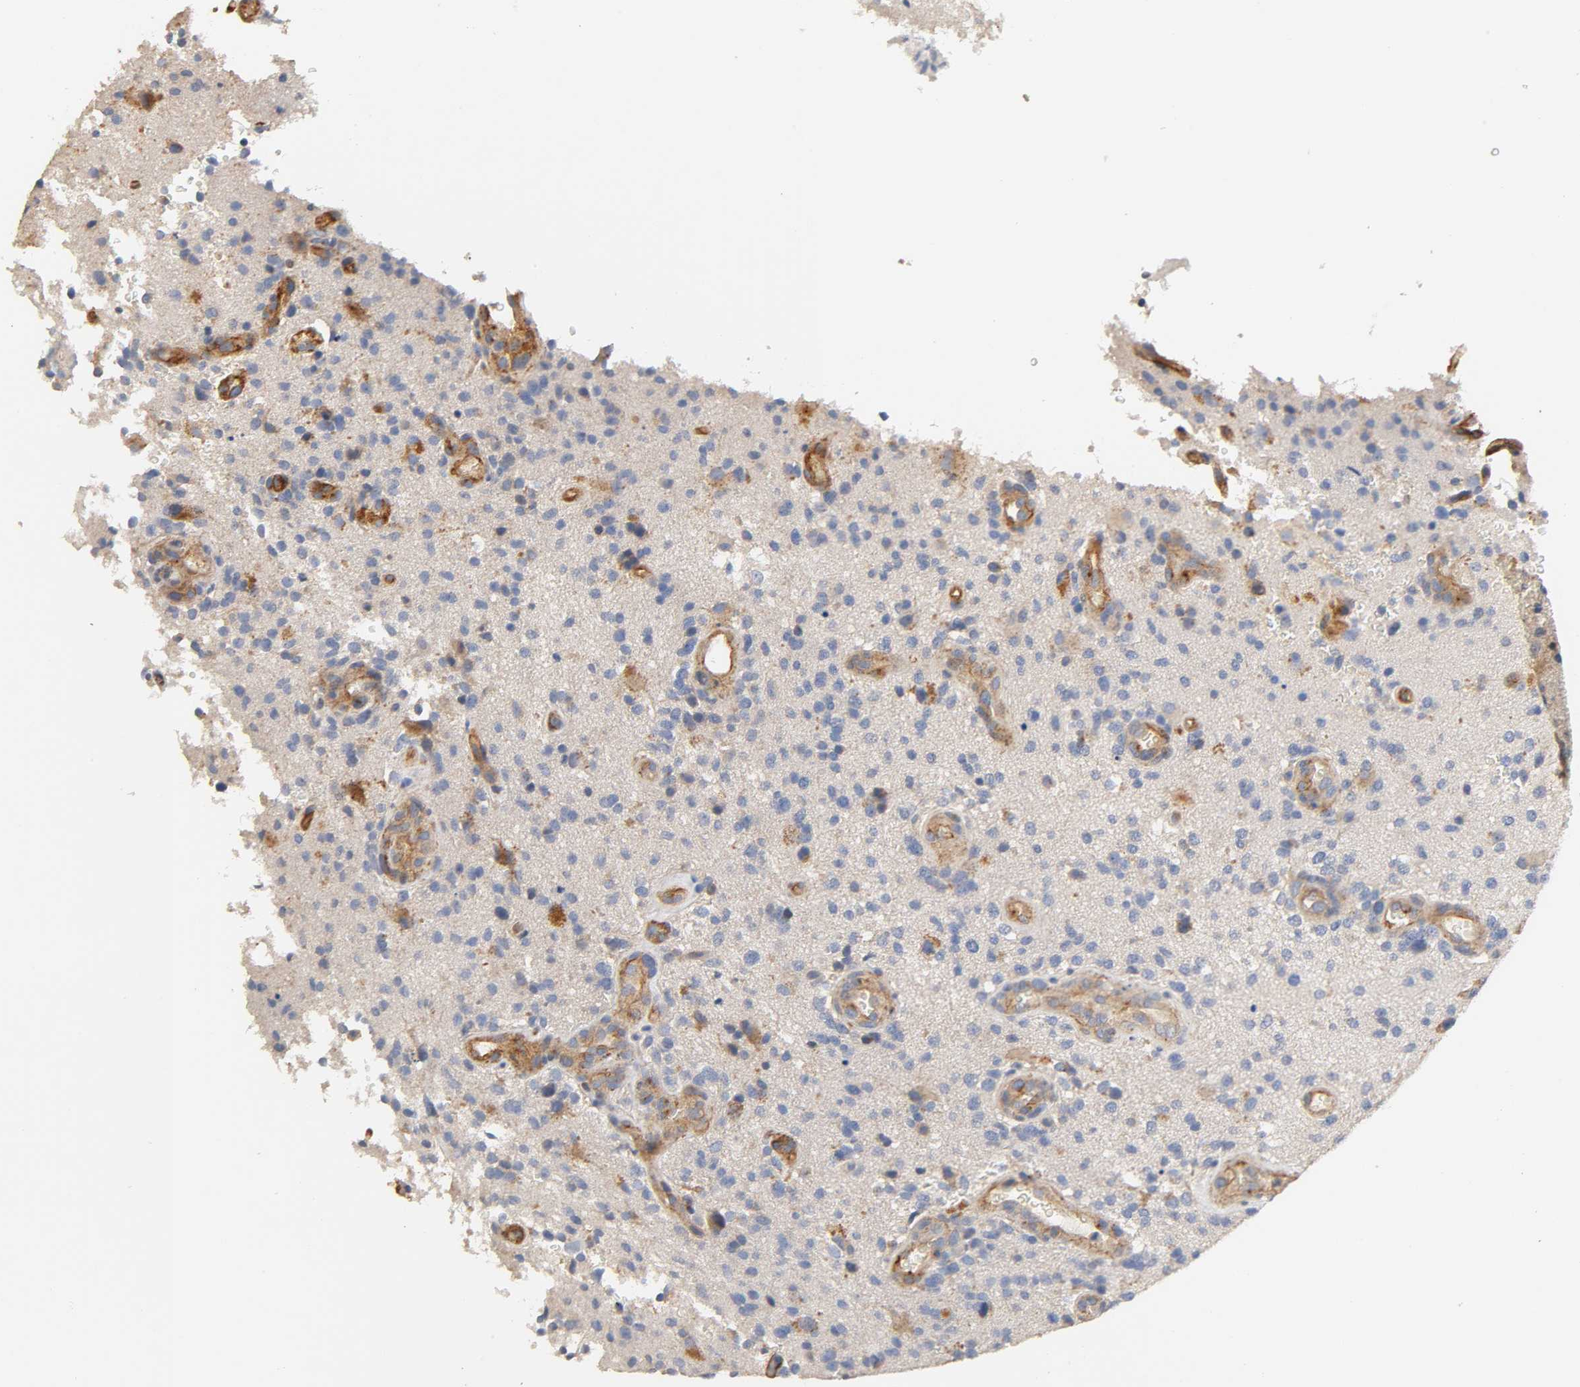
{"staining": {"intensity": "weak", "quantity": "<25%", "location": "cytoplasmic/membranous"}, "tissue": "glioma", "cell_type": "Tumor cells", "image_type": "cancer", "snomed": [{"axis": "morphology", "description": "Normal tissue, NOS"}, {"axis": "morphology", "description": "Glioma, malignant, High grade"}, {"axis": "topography", "description": "Cerebral cortex"}], "caption": "Tumor cells are negative for protein expression in human glioma. The staining was performed using DAB (3,3'-diaminobenzidine) to visualize the protein expression in brown, while the nuclei were stained in blue with hematoxylin (Magnification: 20x).", "gene": "IFITM3", "patient": {"sex": "male", "age": 75}}